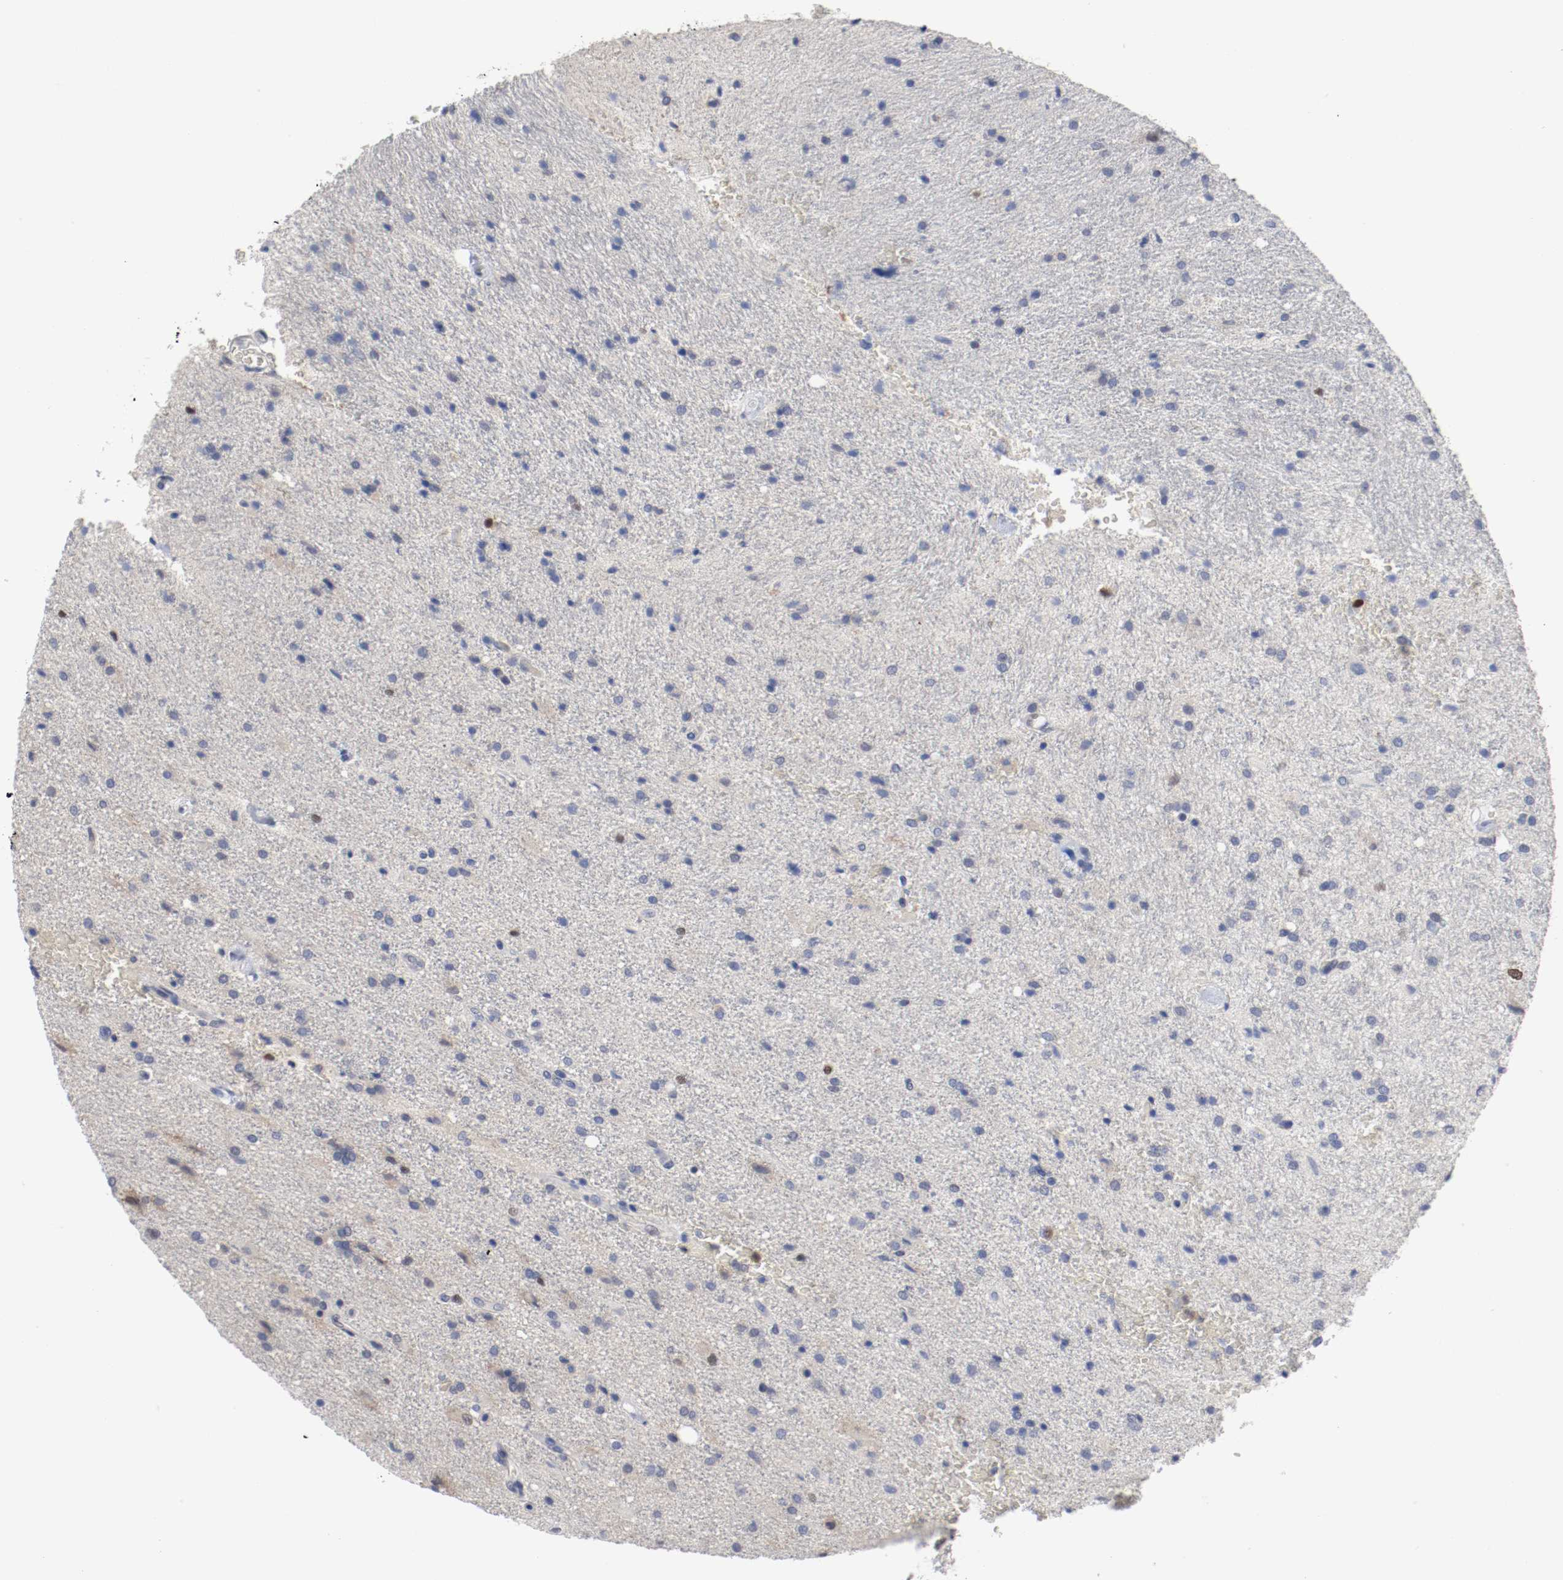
{"staining": {"intensity": "strong", "quantity": "<25%", "location": "nuclear"}, "tissue": "glioma", "cell_type": "Tumor cells", "image_type": "cancer", "snomed": [{"axis": "morphology", "description": "Normal tissue, NOS"}, {"axis": "morphology", "description": "Glioma, malignant, High grade"}, {"axis": "topography", "description": "Cerebral cortex"}], "caption": "A photomicrograph of human glioma stained for a protein demonstrates strong nuclear brown staining in tumor cells.", "gene": "MCM6", "patient": {"sex": "male", "age": 56}}